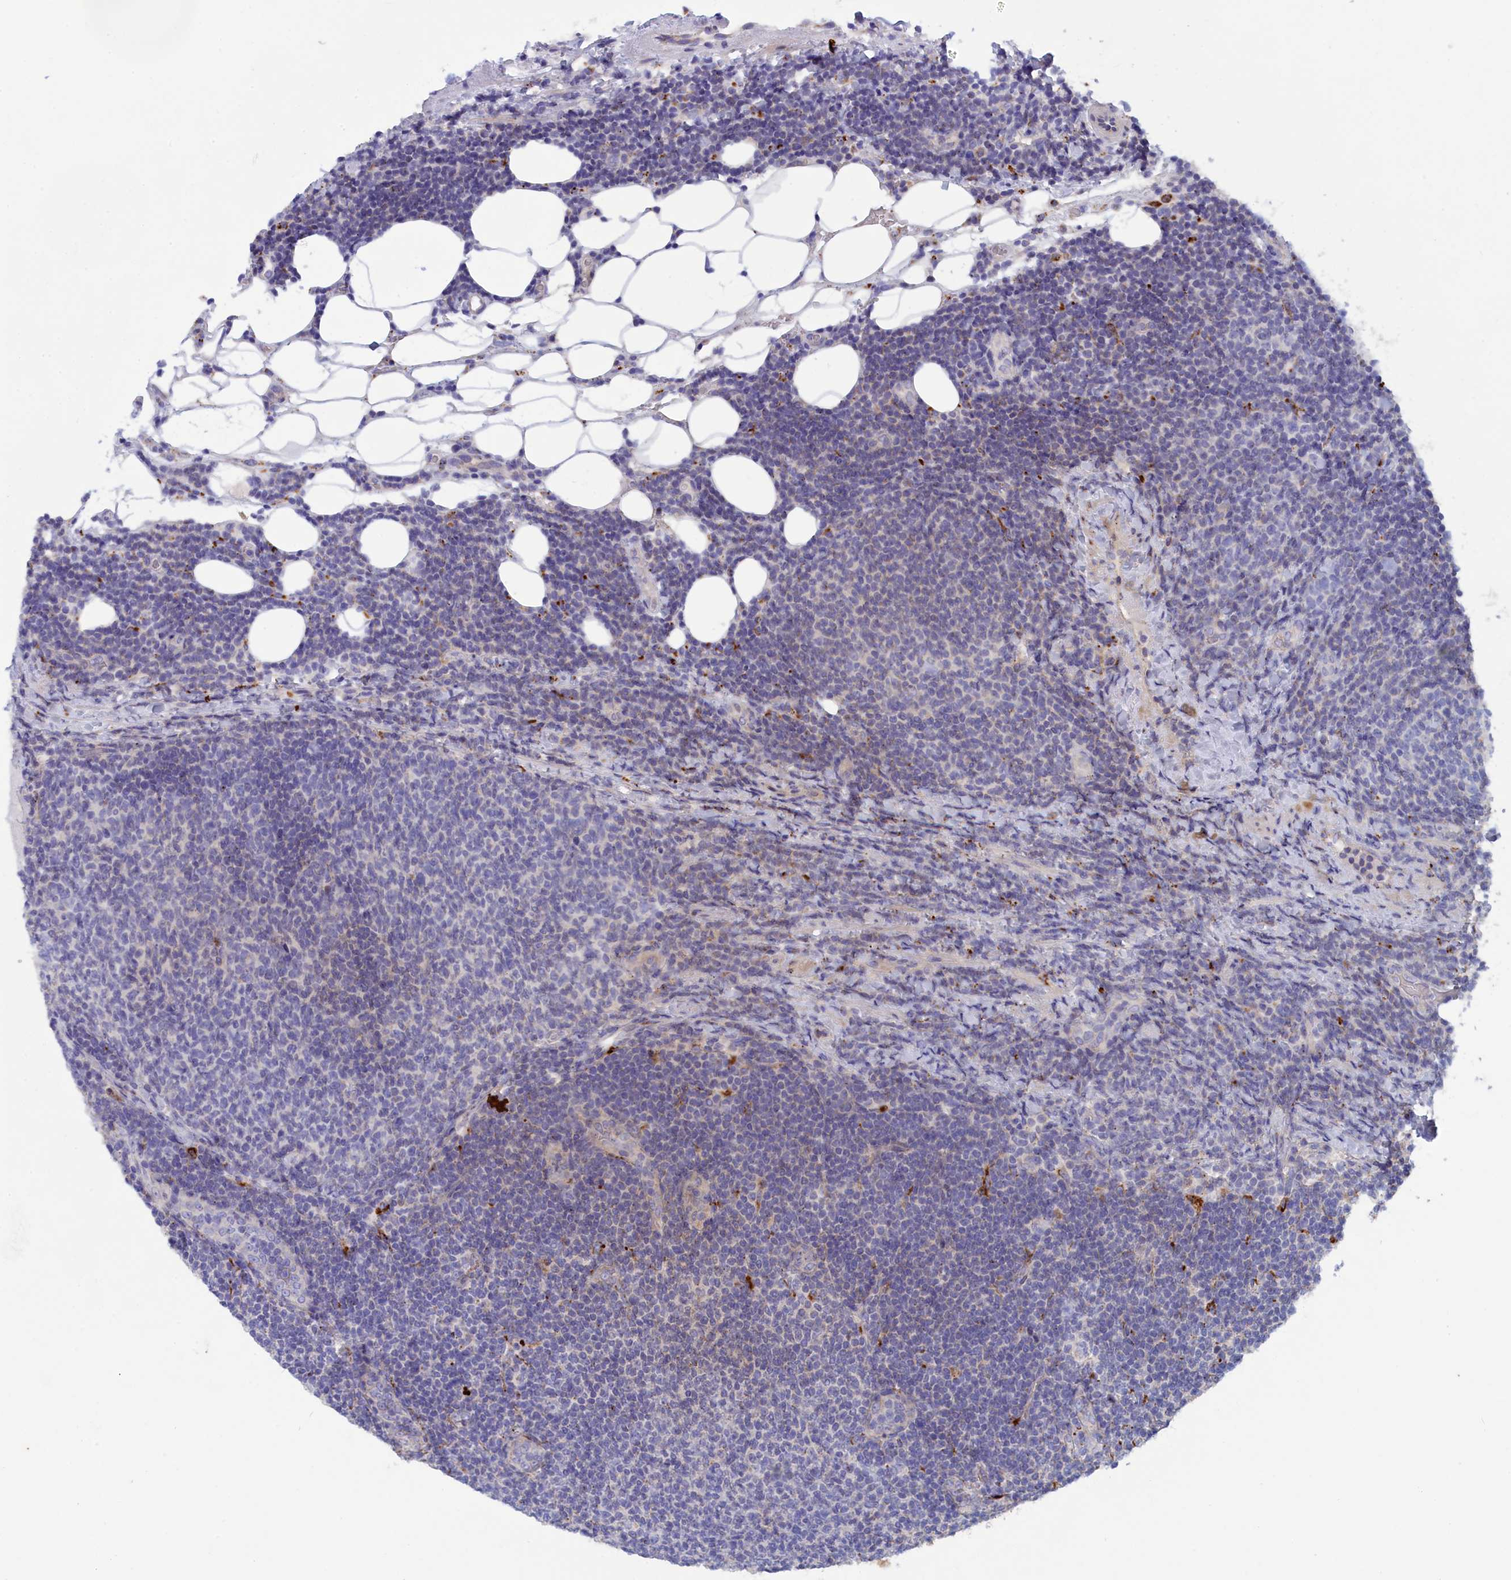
{"staining": {"intensity": "weak", "quantity": "<25%", "location": "cytoplasmic/membranous"}, "tissue": "lymphoma", "cell_type": "Tumor cells", "image_type": "cancer", "snomed": [{"axis": "morphology", "description": "Malignant lymphoma, non-Hodgkin's type, Low grade"}, {"axis": "topography", "description": "Lymph node"}], "caption": "IHC histopathology image of lymphoma stained for a protein (brown), which displays no expression in tumor cells.", "gene": "WDR6", "patient": {"sex": "male", "age": 66}}